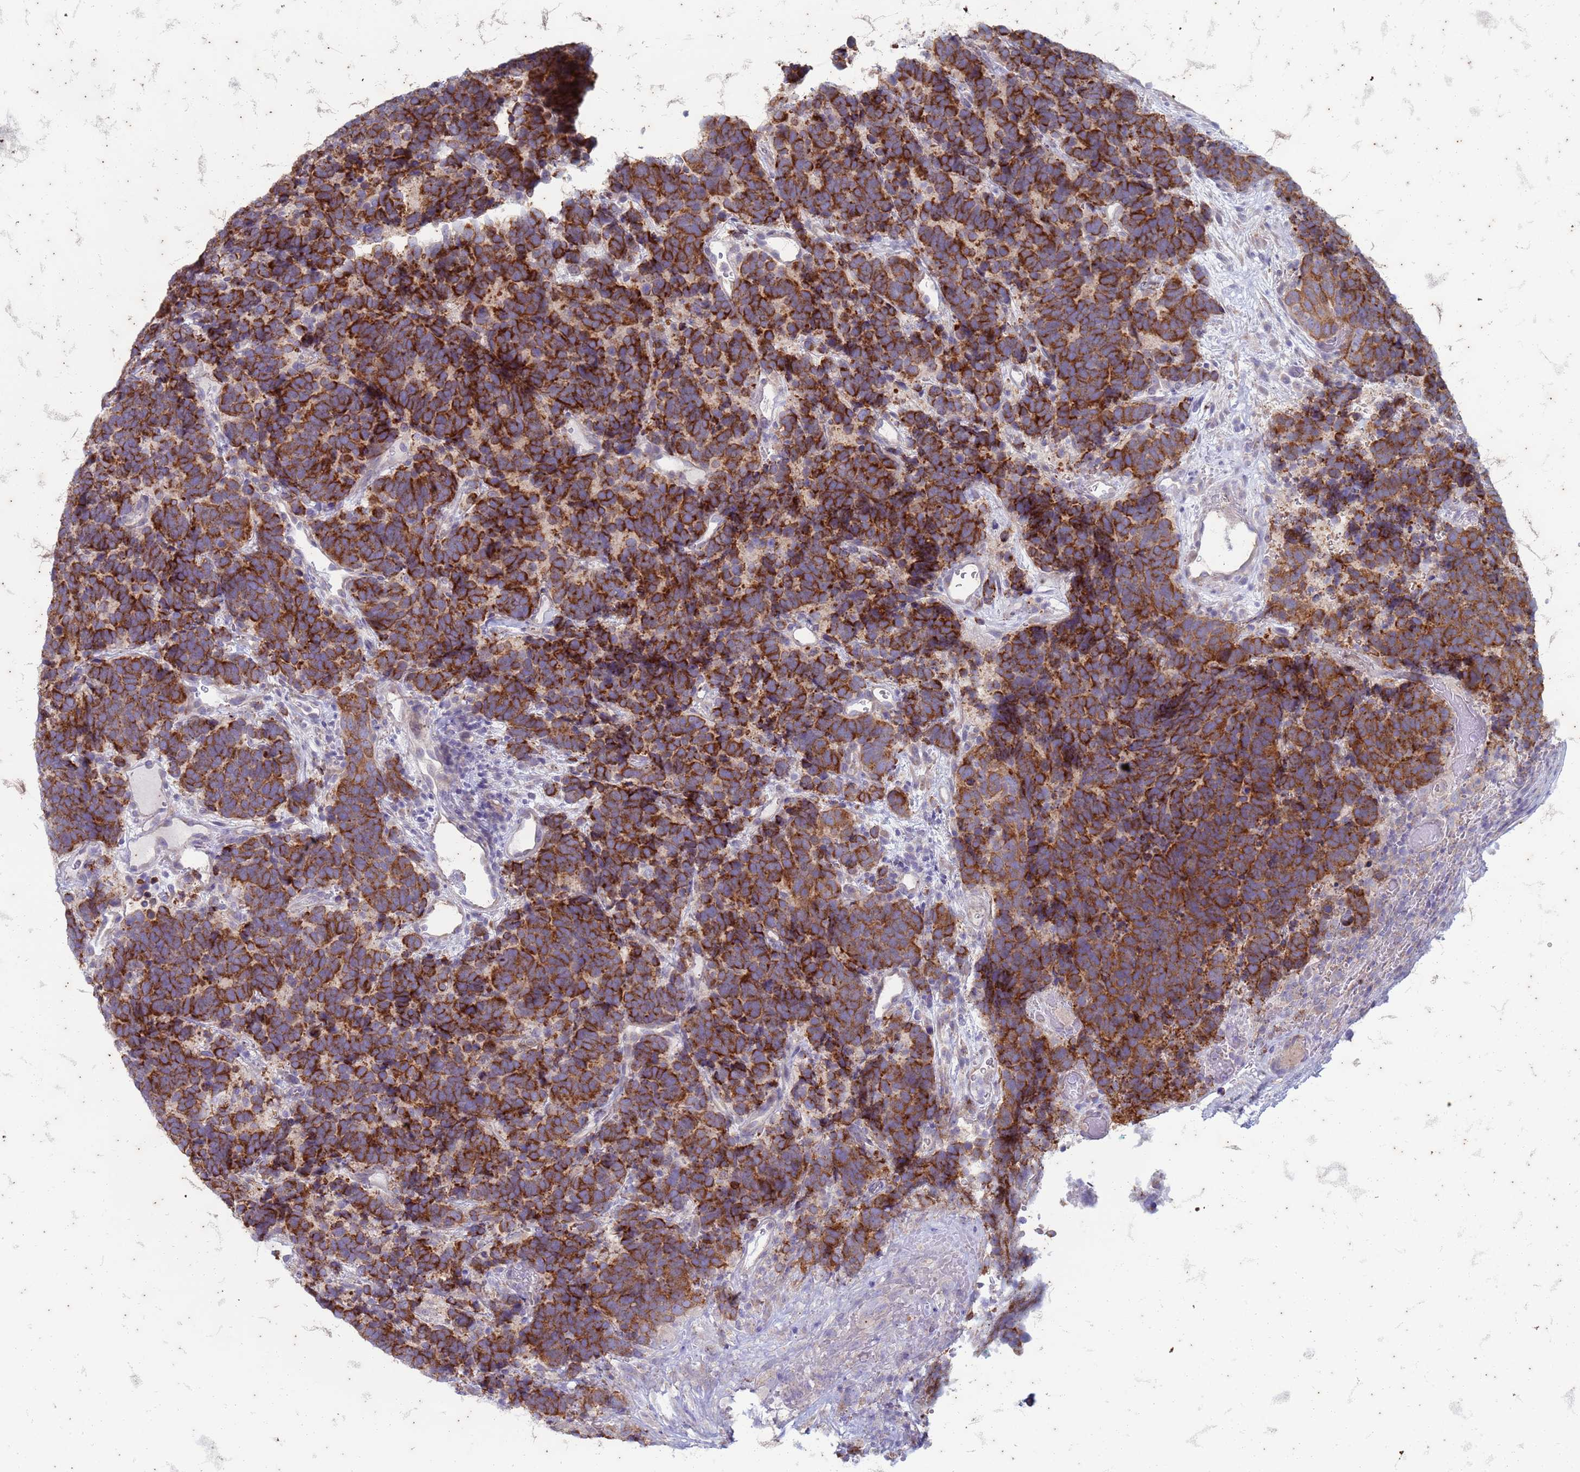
{"staining": {"intensity": "strong", "quantity": ">75%", "location": "cytoplasmic/membranous"}, "tissue": "carcinoid", "cell_type": "Tumor cells", "image_type": "cancer", "snomed": [{"axis": "morphology", "description": "Carcinoma, NOS"}, {"axis": "morphology", "description": "Carcinoid, malignant, NOS"}, {"axis": "topography", "description": "Urinary bladder"}], "caption": "The photomicrograph displays immunohistochemical staining of carcinoid. There is strong cytoplasmic/membranous expression is identified in approximately >75% of tumor cells.", "gene": "SUCO", "patient": {"sex": "male", "age": 57}}